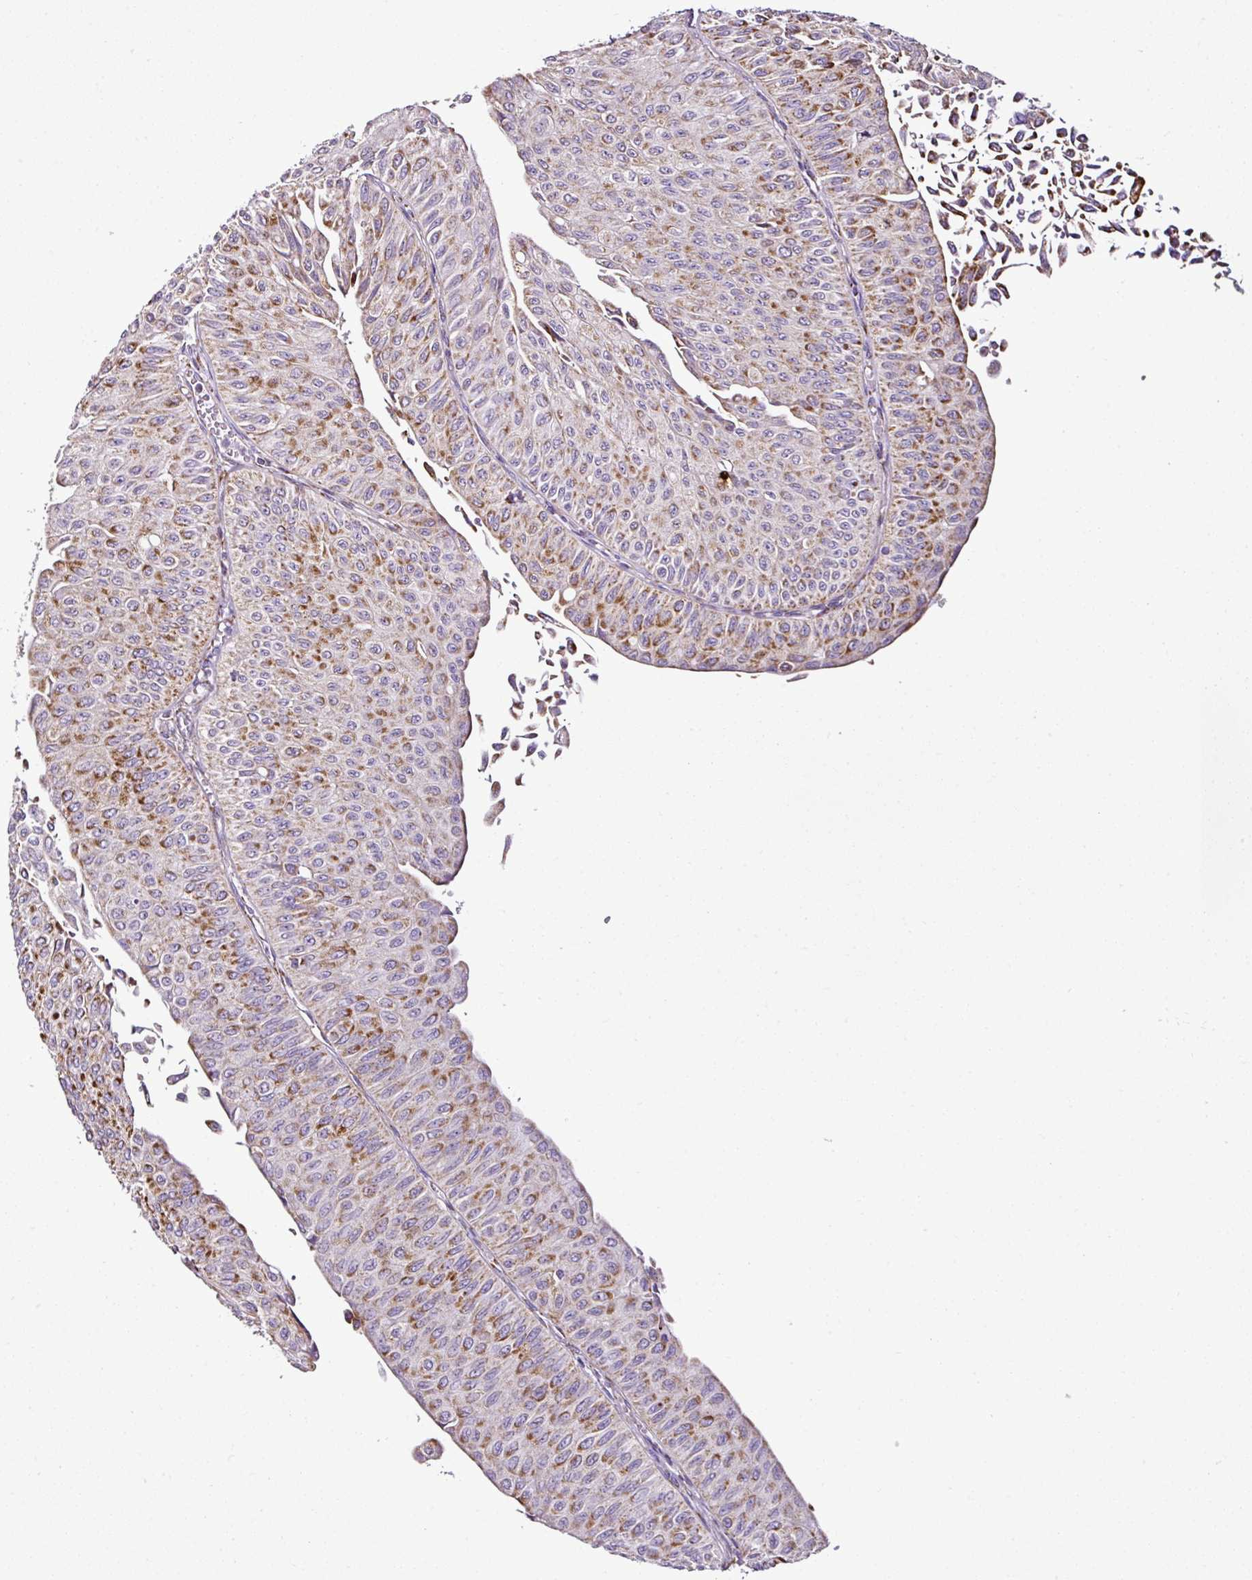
{"staining": {"intensity": "moderate", "quantity": ">75%", "location": "cytoplasmic/membranous"}, "tissue": "urothelial cancer", "cell_type": "Tumor cells", "image_type": "cancer", "snomed": [{"axis": "morphology", "description": "Urothelial carcinoma, NOS"}, {"axis": "topography", "description": "Urinary bladder"}], "caption": "This photomicrograph exhibits IHC staining of transitional cell carcinoma, with medium moderate cytoplasmic/membranous expression in about >75% of tumor cells.", "gene": "DPAGT1", "patient": {"sex": "male", "age": 59}}